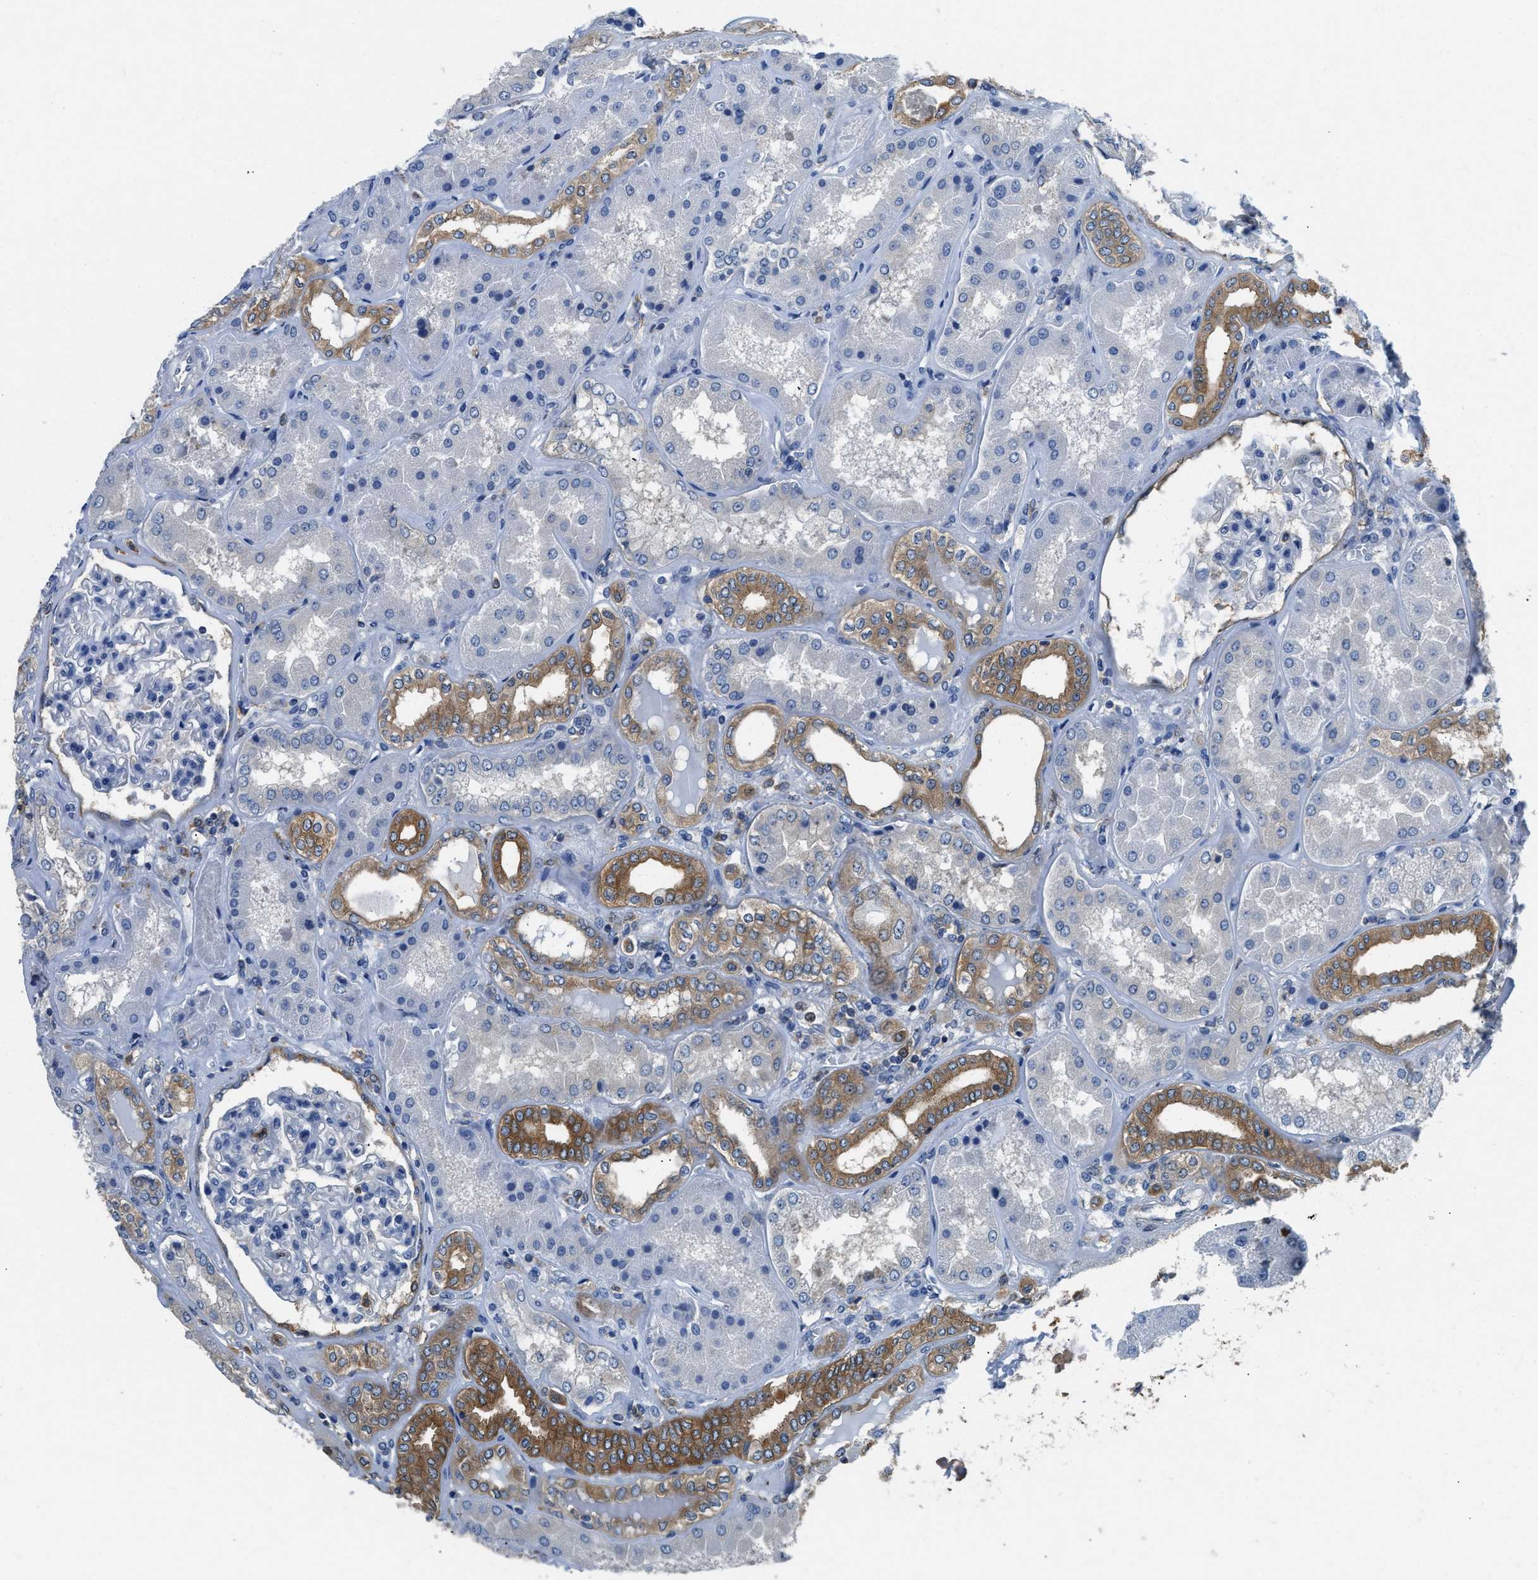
{"staining": {"intensity": "weak", "quantity": "25%-75%", "location": "cytoplasmic/membranous"}, "tissue": "kidney", "cell_type": "Cells in glomeruli", "image_type": "normal", "snomed": [{"axis": "morphology", "description": "Normal tissue, NOS"}, {"axis": "topography", "description": "Kidney"}], "caption": "Immunohistochemistry (IHC) of unremarkable kidney shows low levels of weak cytoplasmic/membranous staining in approximately 25%-75% of cells in glomeruli.", "gene": "PKM", "patient": {"sex": "female", "age": 56}}